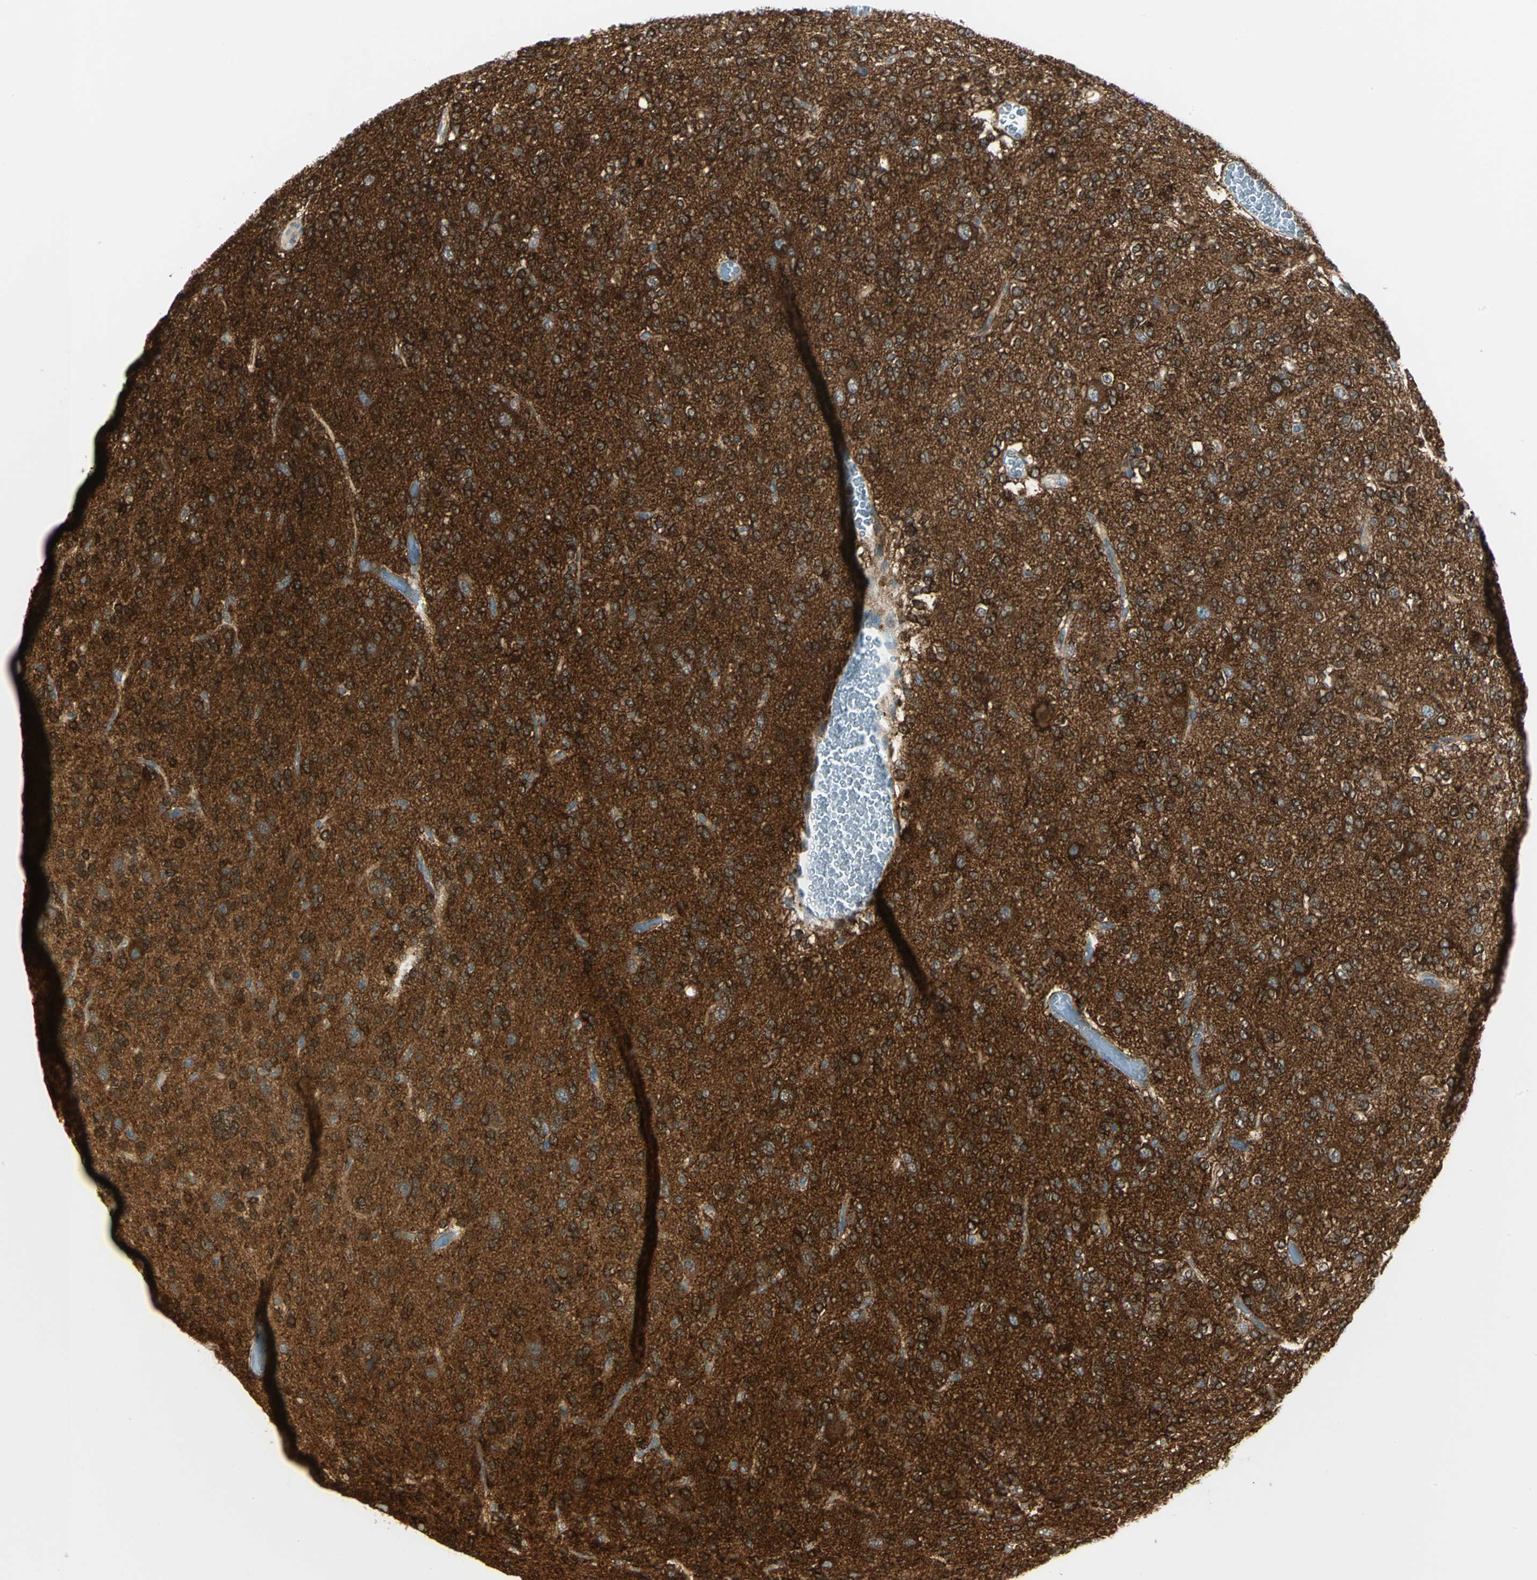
{"staining": {"intensity": "strong", "quantity": ">75%", "location": "cytoplasmic/membranous"}, "tissue": "glioma", "cell_type": "Tumor cells", "image_type": "cancer", "snomed": [{"axis": "morphology", "description": "Glioma, malignant, Low grade"}, {"axis": "topography", "description": "Brain"}], "caption": "This is an image of immunohistochemistry (IHC) staining of glioma, which shows strong positivity in the cytoplasmic/membranous of tumor cells.", "gene": "MAPK8IP3", "patient": {"sex": "male", "age": 38}}